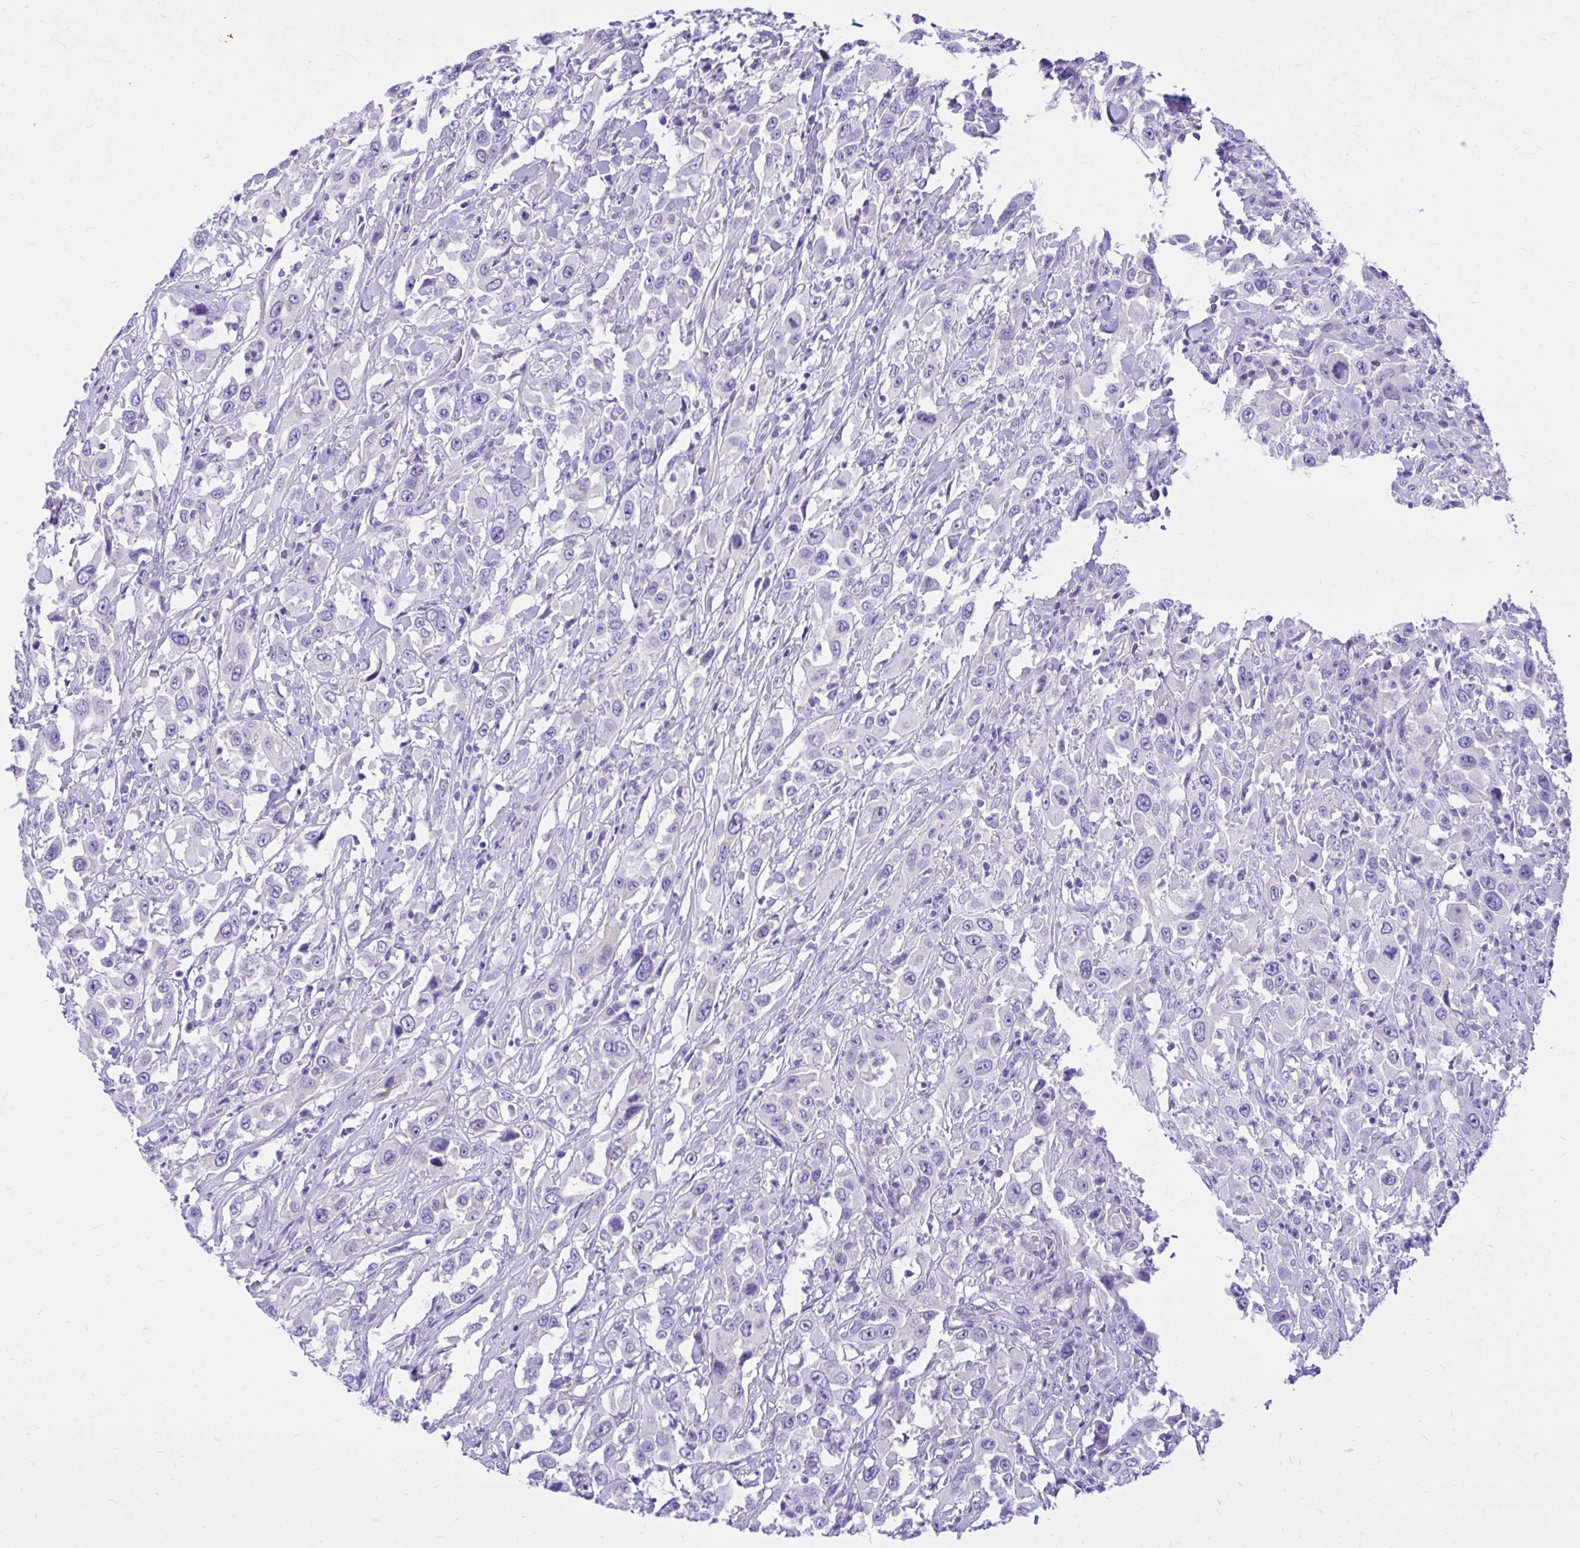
{"staining": {"intensity": "negative", "quantity": "none", "location": "none"}, "tissue": "urothelial cancer", "cell_type": "Tumor cells", "image_type": "cancer", "snomed": [{"axis": "morphology", "description": "Urothelial carcinoma, High grade"}, {"axis": "topography", "description": "Urinary bladder"}], "caption": "Immunohistochemical staining of human urothelial cancer exhibits no significant positivity in tumor cells. The staining is performed using DAB (3,3'-diaminobenzidine) brown chromogen with nuclei counter-stained in using hematoxylin.", "gene": "MON1A", "patient": {"sex": "male", "age": 61}}